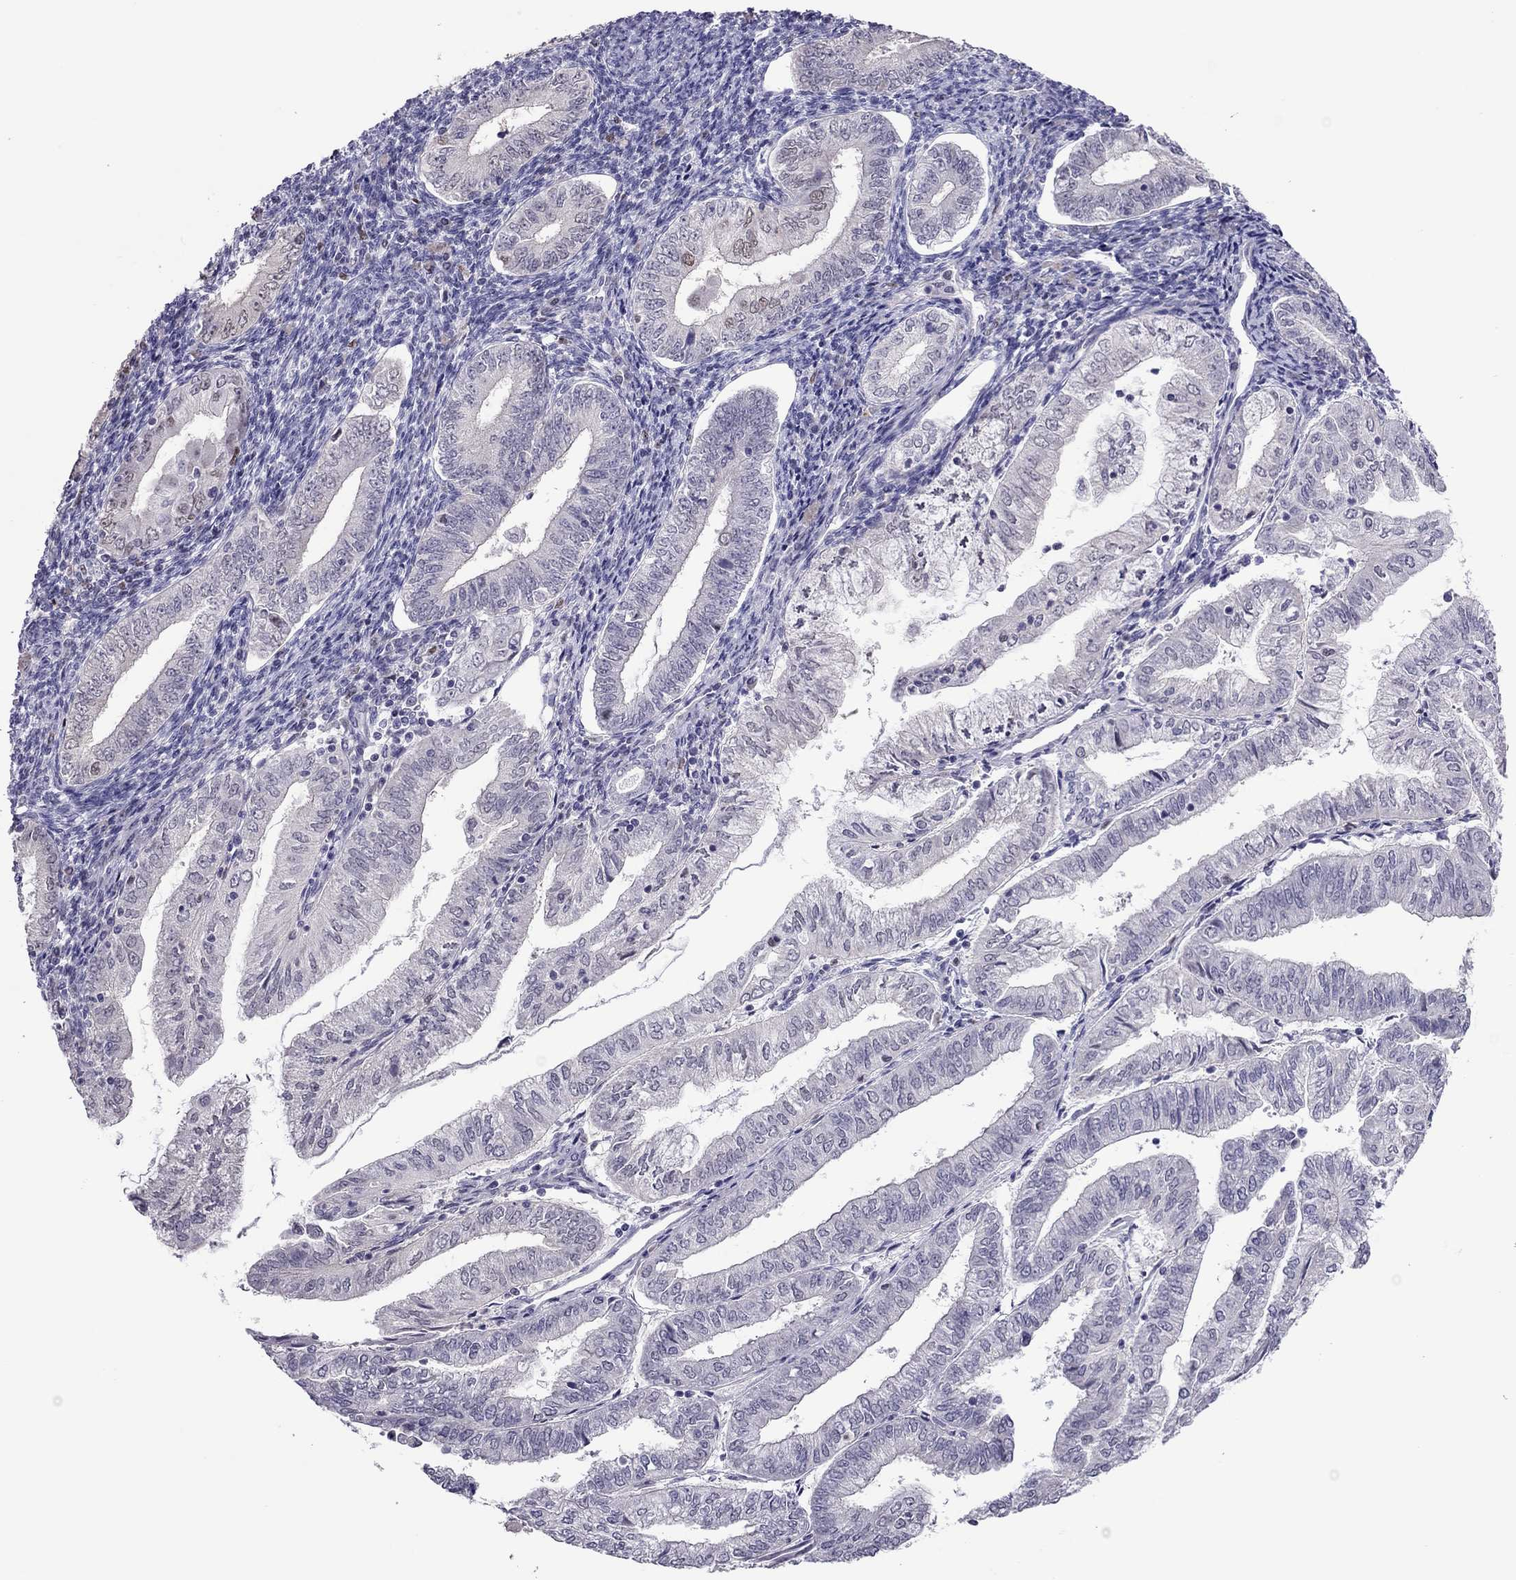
{"staining": {"intensity": "negative", "quantity": "none", "location": "none"}, "tissue": "endometrial cancer", "cell_type": "Tumor cells", "image_type": "cancer", "snomed": [{"axis": "morphology", "description": "Adenocarcinoma, NOS"}, {"axis": "topography", "description": "Endometrium"}], "caption": "Human endometrial adenocarcinoma stained for a protein using IHC exhibits no expression in tumor cells.", "gene": "SPINT3", "patient": {"sex": "female", "age": 55}}